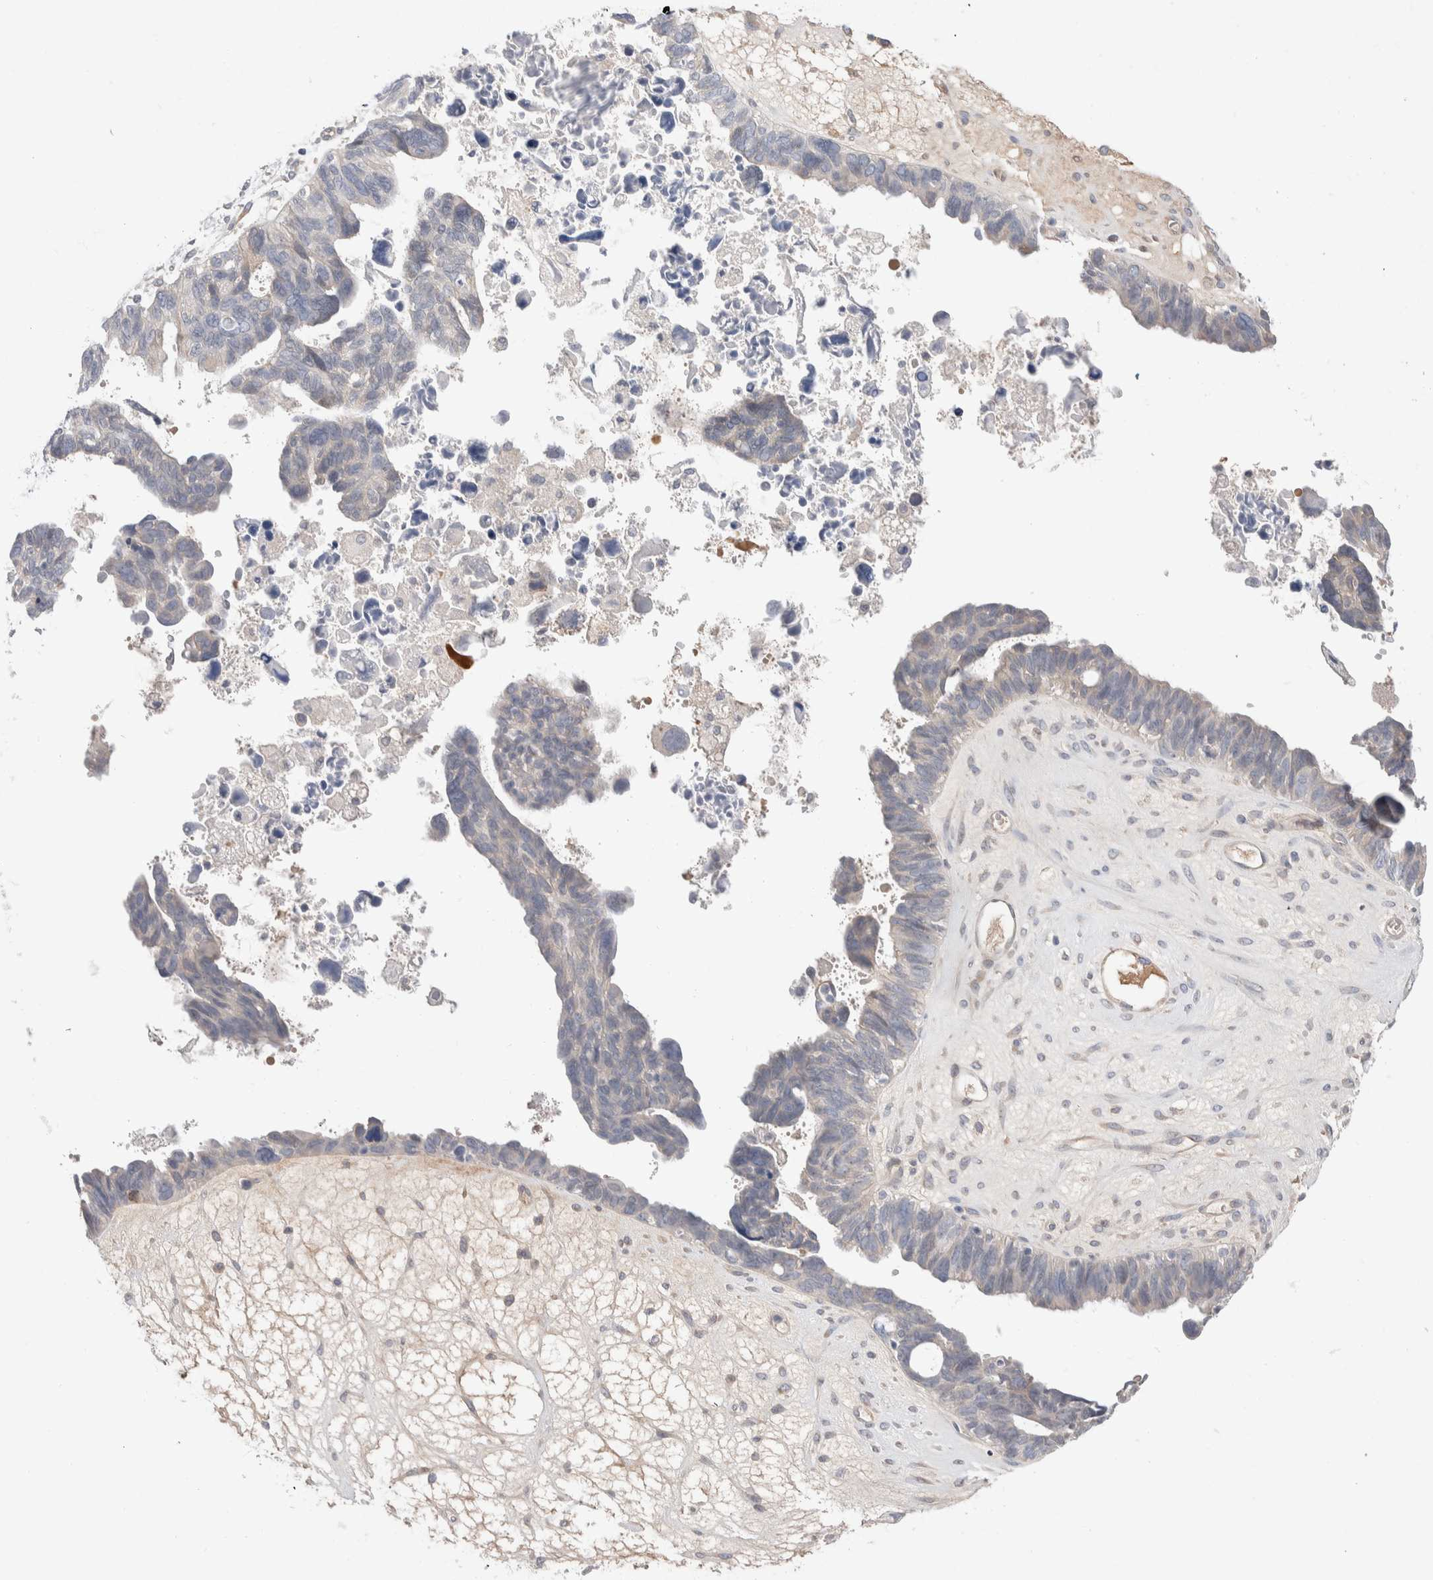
{"staining": {"intensity": "negative", "quantity": "none", "location": "none"}, "tissue": "ovarian cancer", "cell_type": "Tumor cells", "image_type": "cancer", "snomed": [{"axis": "morphology", "description": "Cystadenocarcinoma, serous, NOS"}, {"axis": "topography", "description": "Ovary"}], "caption": "Immunohistochemical staining of human serous cystadenocarcinoma (ovarian) shows no significant positivity in tumor cells.", "gene": "RUSF1", "patient": {"sex": "female", "age": 79}}